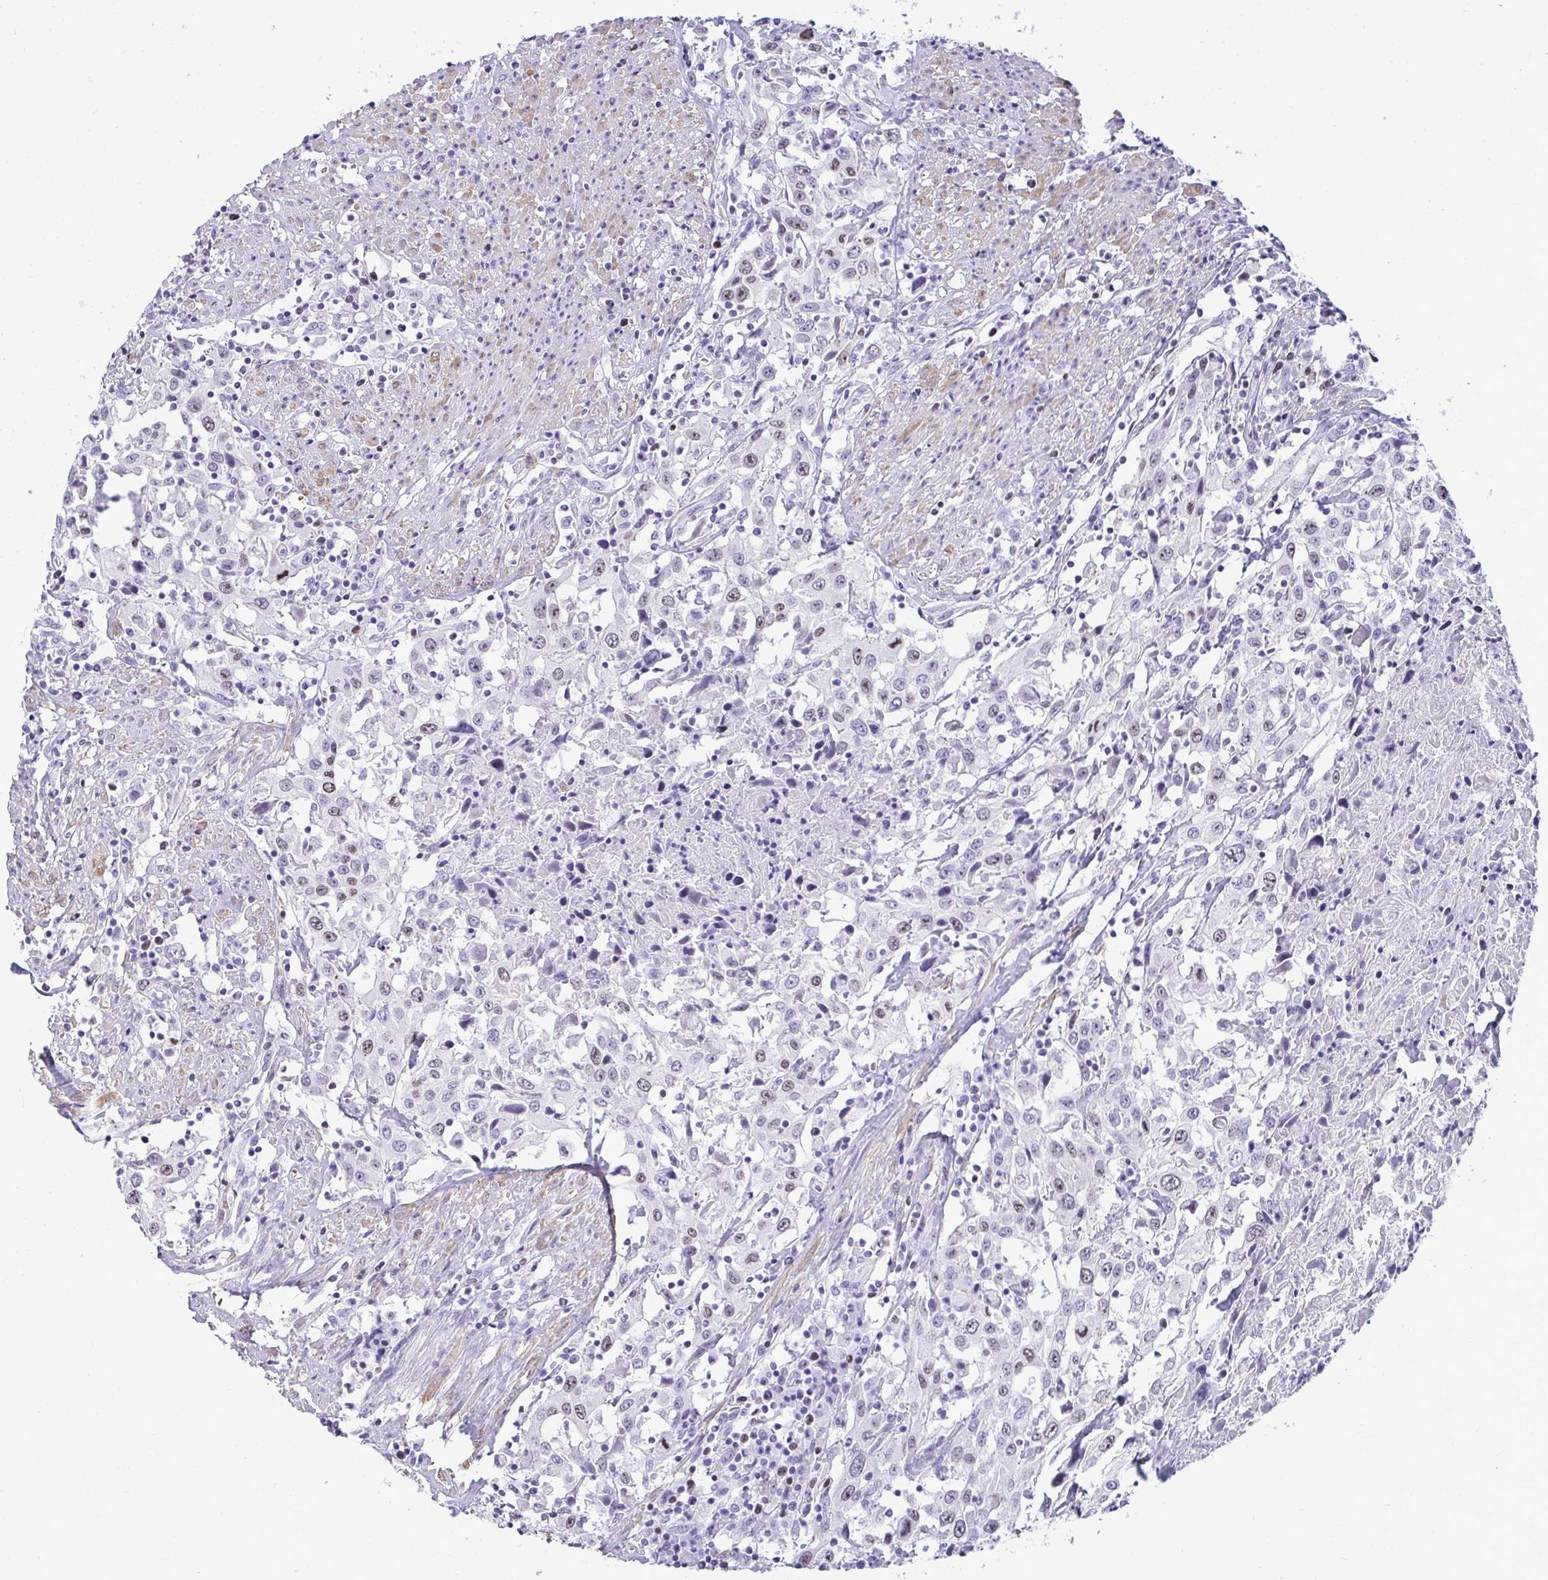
{"staining": {"intensity": "moderate", "quantity": "<25%", "location": "nuclear"}, "tissue": "urothelial cancer", "cell_type": "Tumor cells", "image_type": "cancer", "snomed": [{"axis": "morphology", "description": "Urothelial carcinoma, High grade"}, {"axis": "topography", "description": "Urinary bladder"}], "caption": "Protein positivity by immunohistochemistry shows moderate nuclear staining in about <25% of tumor cells in high-grade urothelial carcinoma. (Stains: DAB in brown, nuclei in blue, Microscopy: brightfield microscopy at high magnification).", "gene": "SUZ12", "patient": {"sex": "male", "age": 61}}